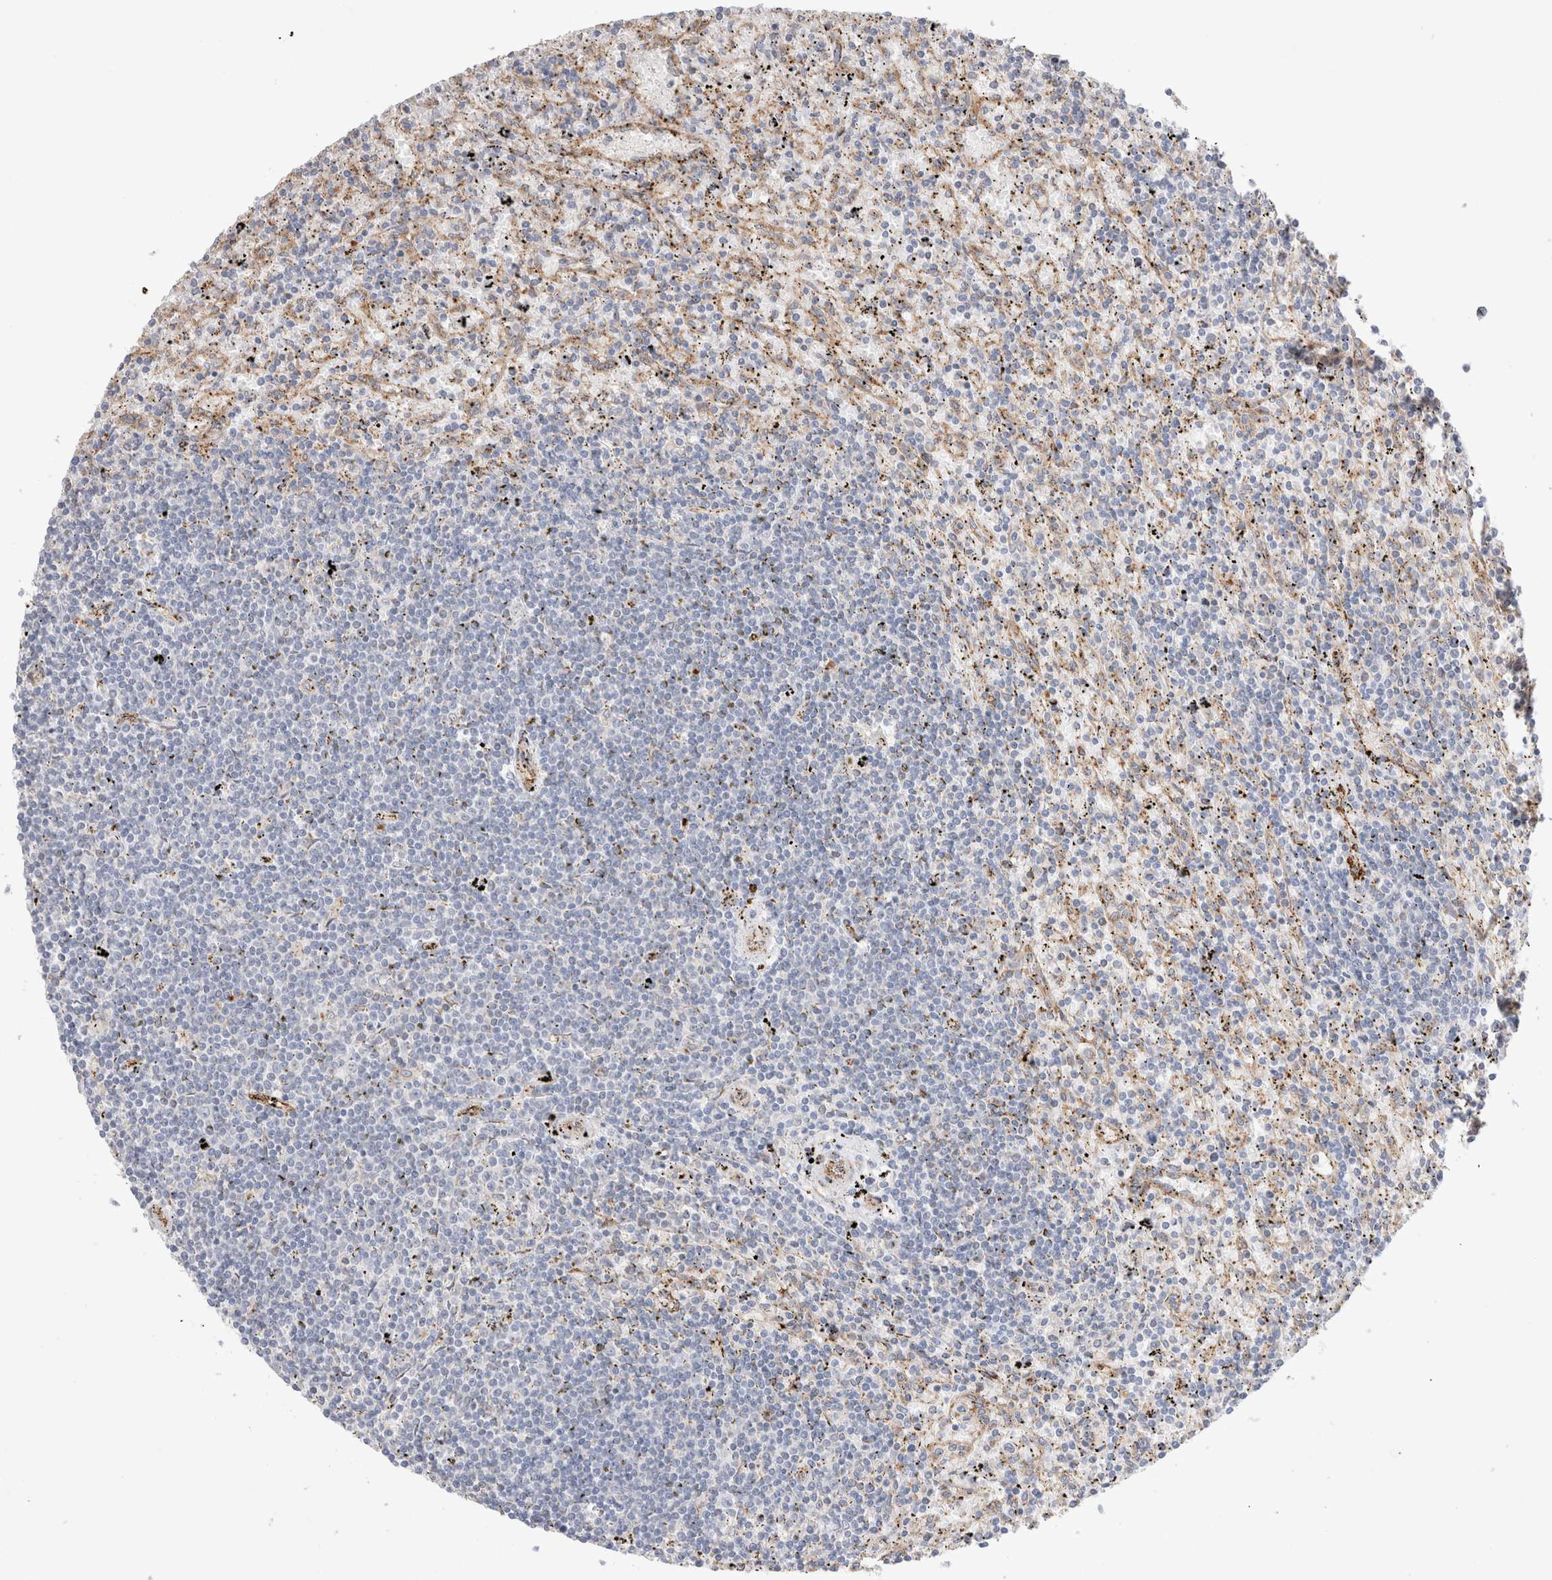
{"staining": {"intensity": "negative", "quantity": "none", "location": "none"}, "tissue": "lymphoma", "cell_type": "Tumor cells", "image_type": "cancer", "snomed": [{"axis": "morphology", "description": "Malignant lymphoma, non-Hodgkin's type, Low grade"}, {"axis": "topography", "description": "Spleen"}], "caption": "This is a histopathology image of IHC staining of low-grade malignant lymphoma, non-Hodgkin's type, which shows no staining in tumor cells. (DAB (3,3'-diaminobenzidine) immunohistochemistry (IHC) visualized using brightfield microscopy, high magnification).", "gene": "CNPY4", "patient": {"sex": "male", "age": 76}}